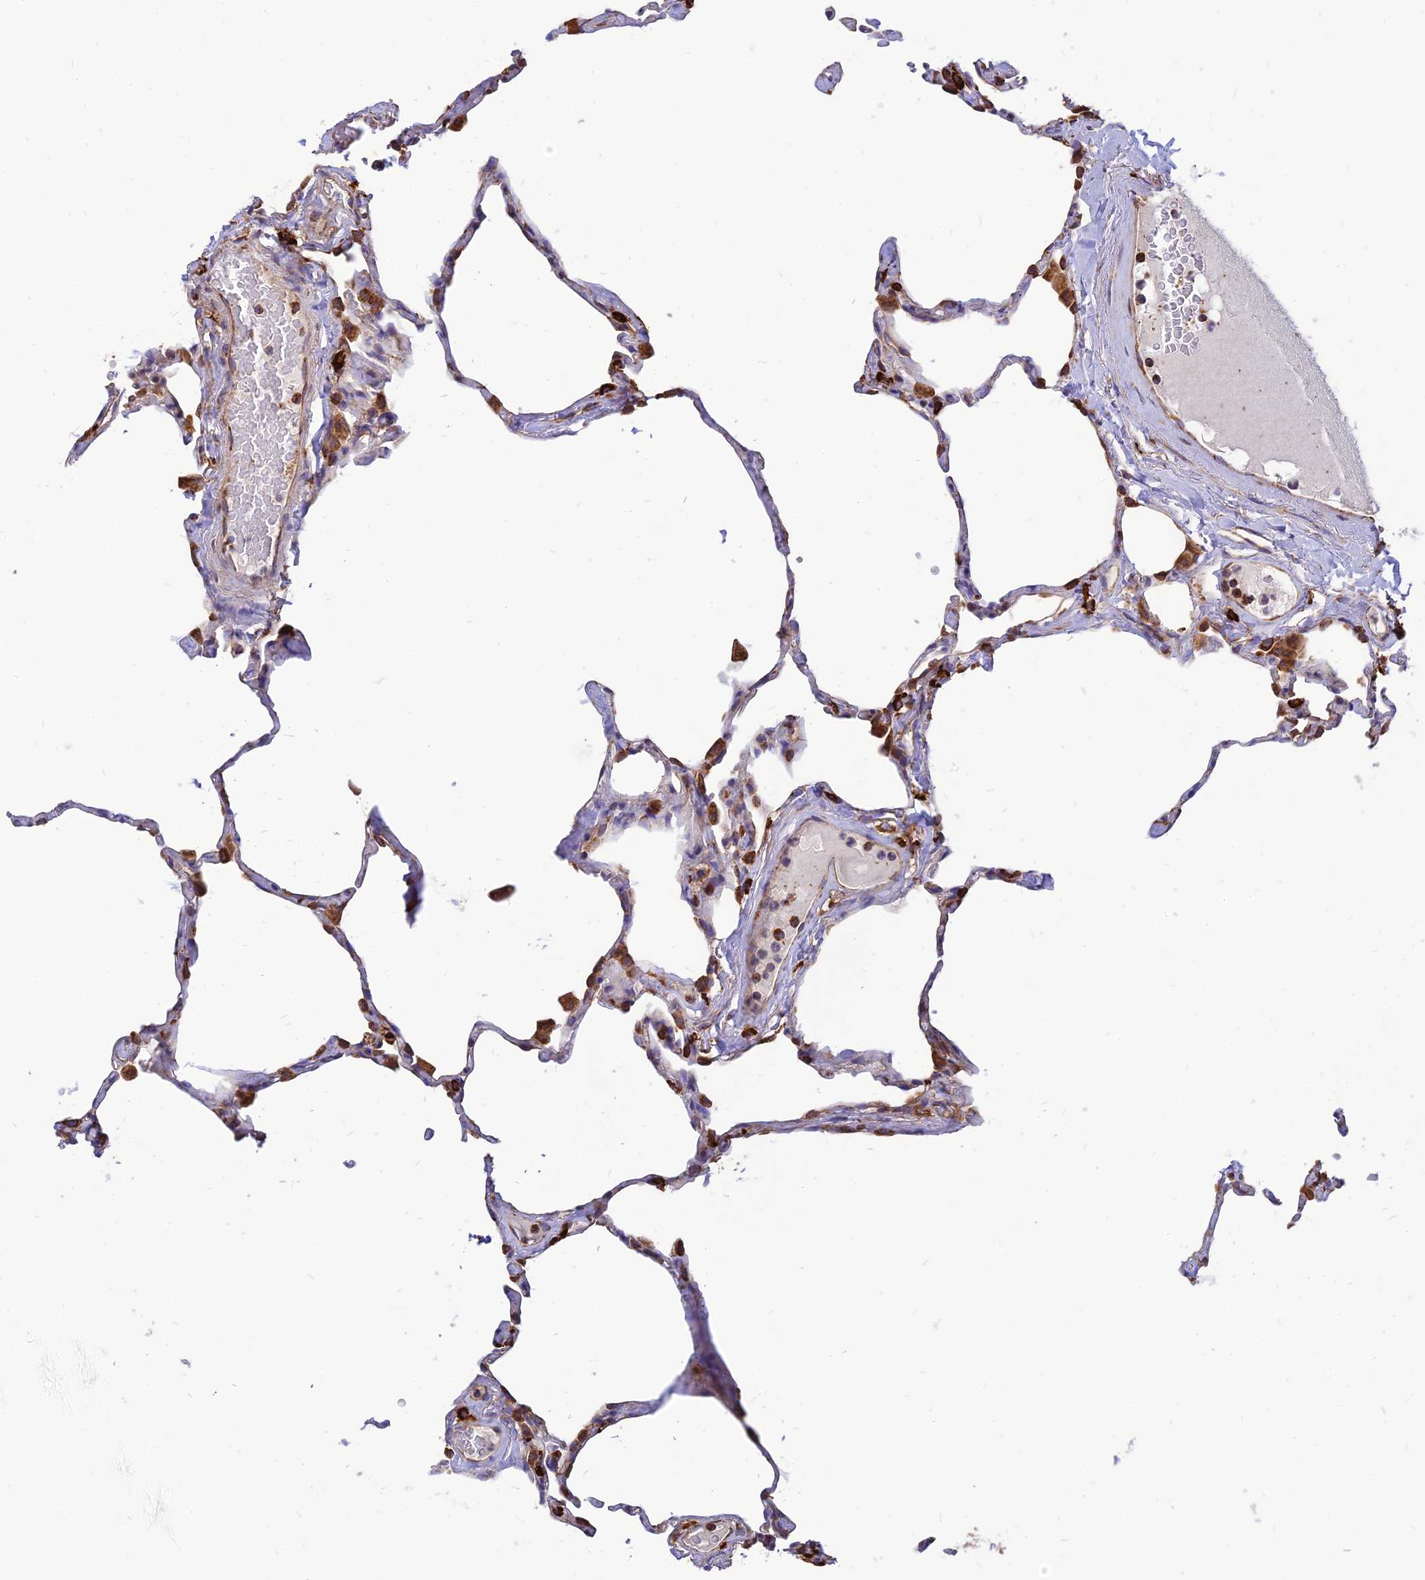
{"staining": {"intensity": "strong", "quantity": "25%-75%", "location": "cytoplasmic/membranous"}, "tissue": "lung", "cell_type": "Alveolar cells", "image_type": "normal", "snomed": [{"axis": "morphology", "description": "Normal tissue, NOS"}, {"axis": "topography", "description": "Lung"}], "caption": "A brown stain shows strong cytoplasmic/membranous positivity of a protein in alveolar cells of normal human lung. The staining was performed using DAB (3,3'-diaminobenzidine), with brown indicating positive protein expression. Nuclei are stained blue with hematoxylin.", "gene": "THUMPD2", "patient": {"sex": "male", "age": 65}}